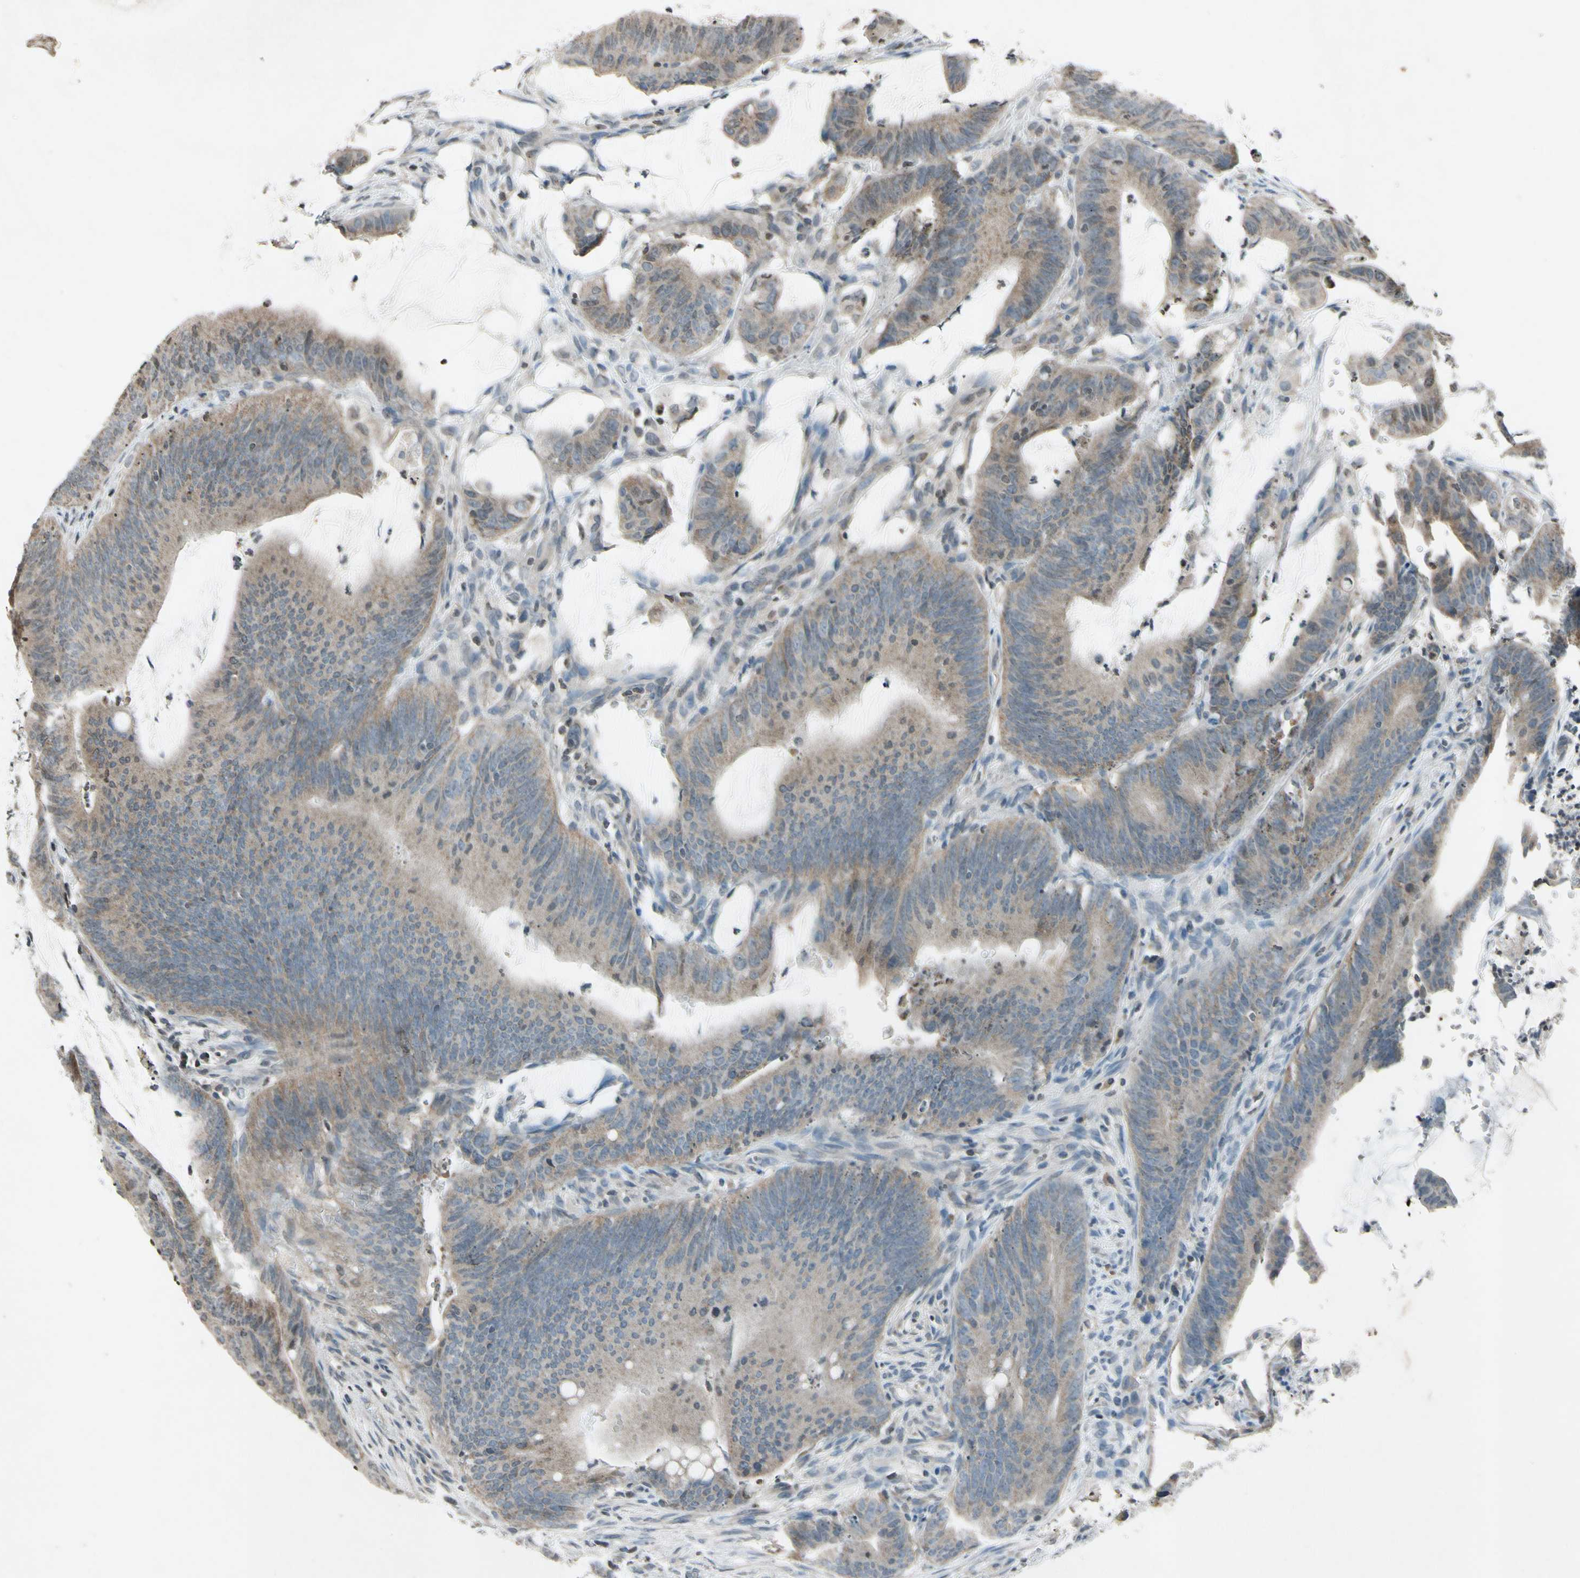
{"staining": {"intensity": "moderate", "quantity": ">75%", "location": "cytoplasmic/membranous"}, "tissue": "colorectal cancer", "cell_type": "Tumor cells", "image_type": "cancer", "snomed": [{"axis": "morphology", "description": "Adenocarcinoma, NOS"}, {"axis": "topography", "description": "Rectum"}], "caption": "Colorectal cancer was stained to show a protein in brown. There is medium levels of moderate cytoplasmic/membranous staining in approximately >75% of tumor cells.", "gene": "CLDN11", "patient": {"sex": "female", "age": 66}}